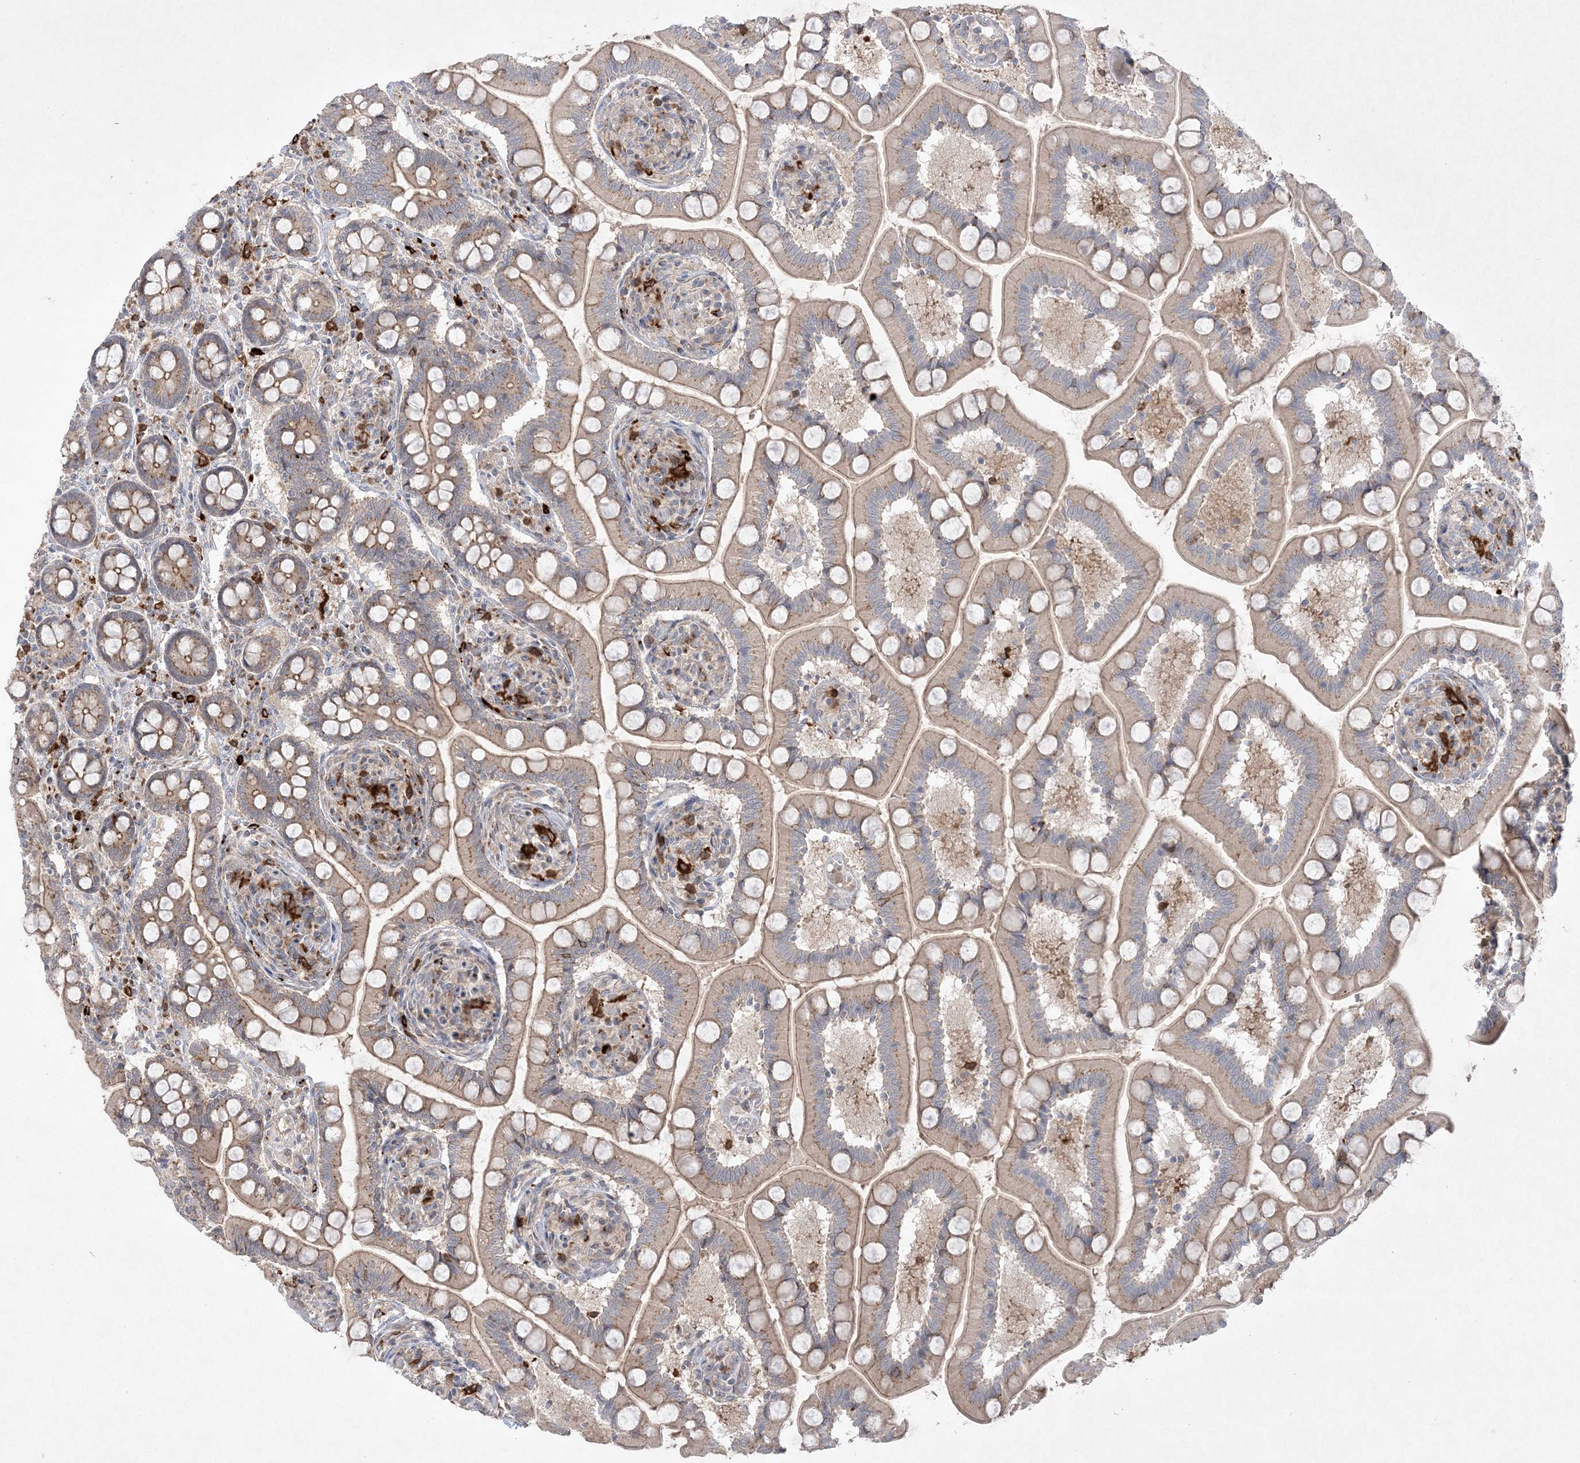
{"staining": {"intensity": "moderate", "quantity": ">75%", "location": "cytoplasmic/membranous"}, "tissue": "small intestine", "cell_type": "Glandular cells", "image_type": "normal", "snomed": [{"axis": "morphology", "description": "Normal tissue, NOS"}, {"axis": "topography", "description": "Small intestine"}], "caption": "The immunohistochemical stain labels moderate cytoplasmic/membranous expression in glandular cells of normal small intestine.", "gene": "CLNK", "patient": {"sex": "female", "age": 64}}